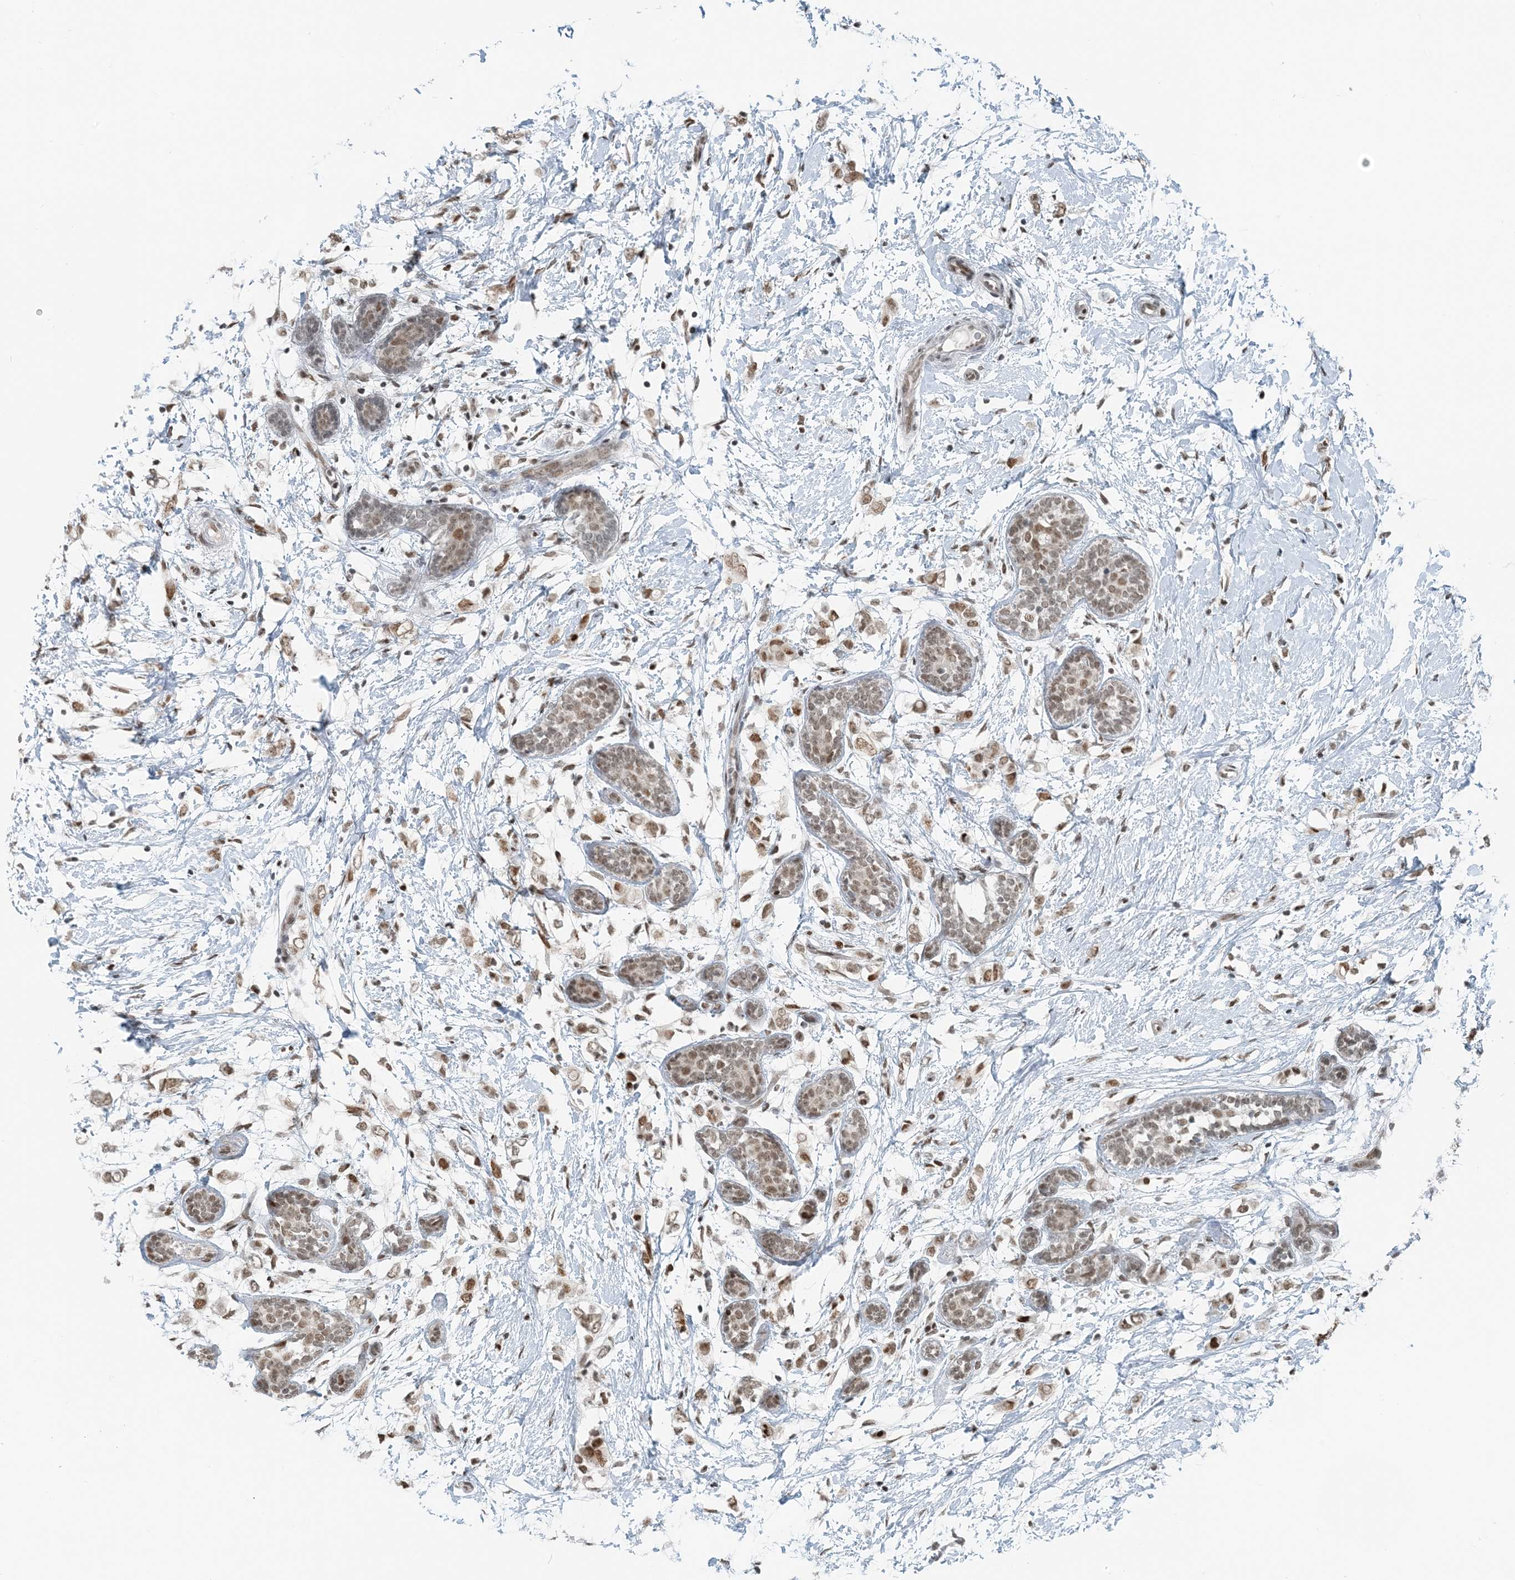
{"staining": {"intensity": "moderate", "quantity": ">75%", "location": "nuclear"}, "tissue": "breast cancer", "cell_type": "Tumor cells", "image_type": "cancer", "snomed": [{"axis": "morphology", "description": "Normal tissue, NOS"}, {"axis": "morphology", "description": "Lobular carcinoma"}, {"axis": "topography", "description": "Breast"}], "caption": "DAB immunohistochemical staining of human breast lobular carcinoma reveals moderate nuclear protein expression in about >75% of tumor cells.", "gene": "ZNF500", "patient": {"sex": "female", "age": 47}}